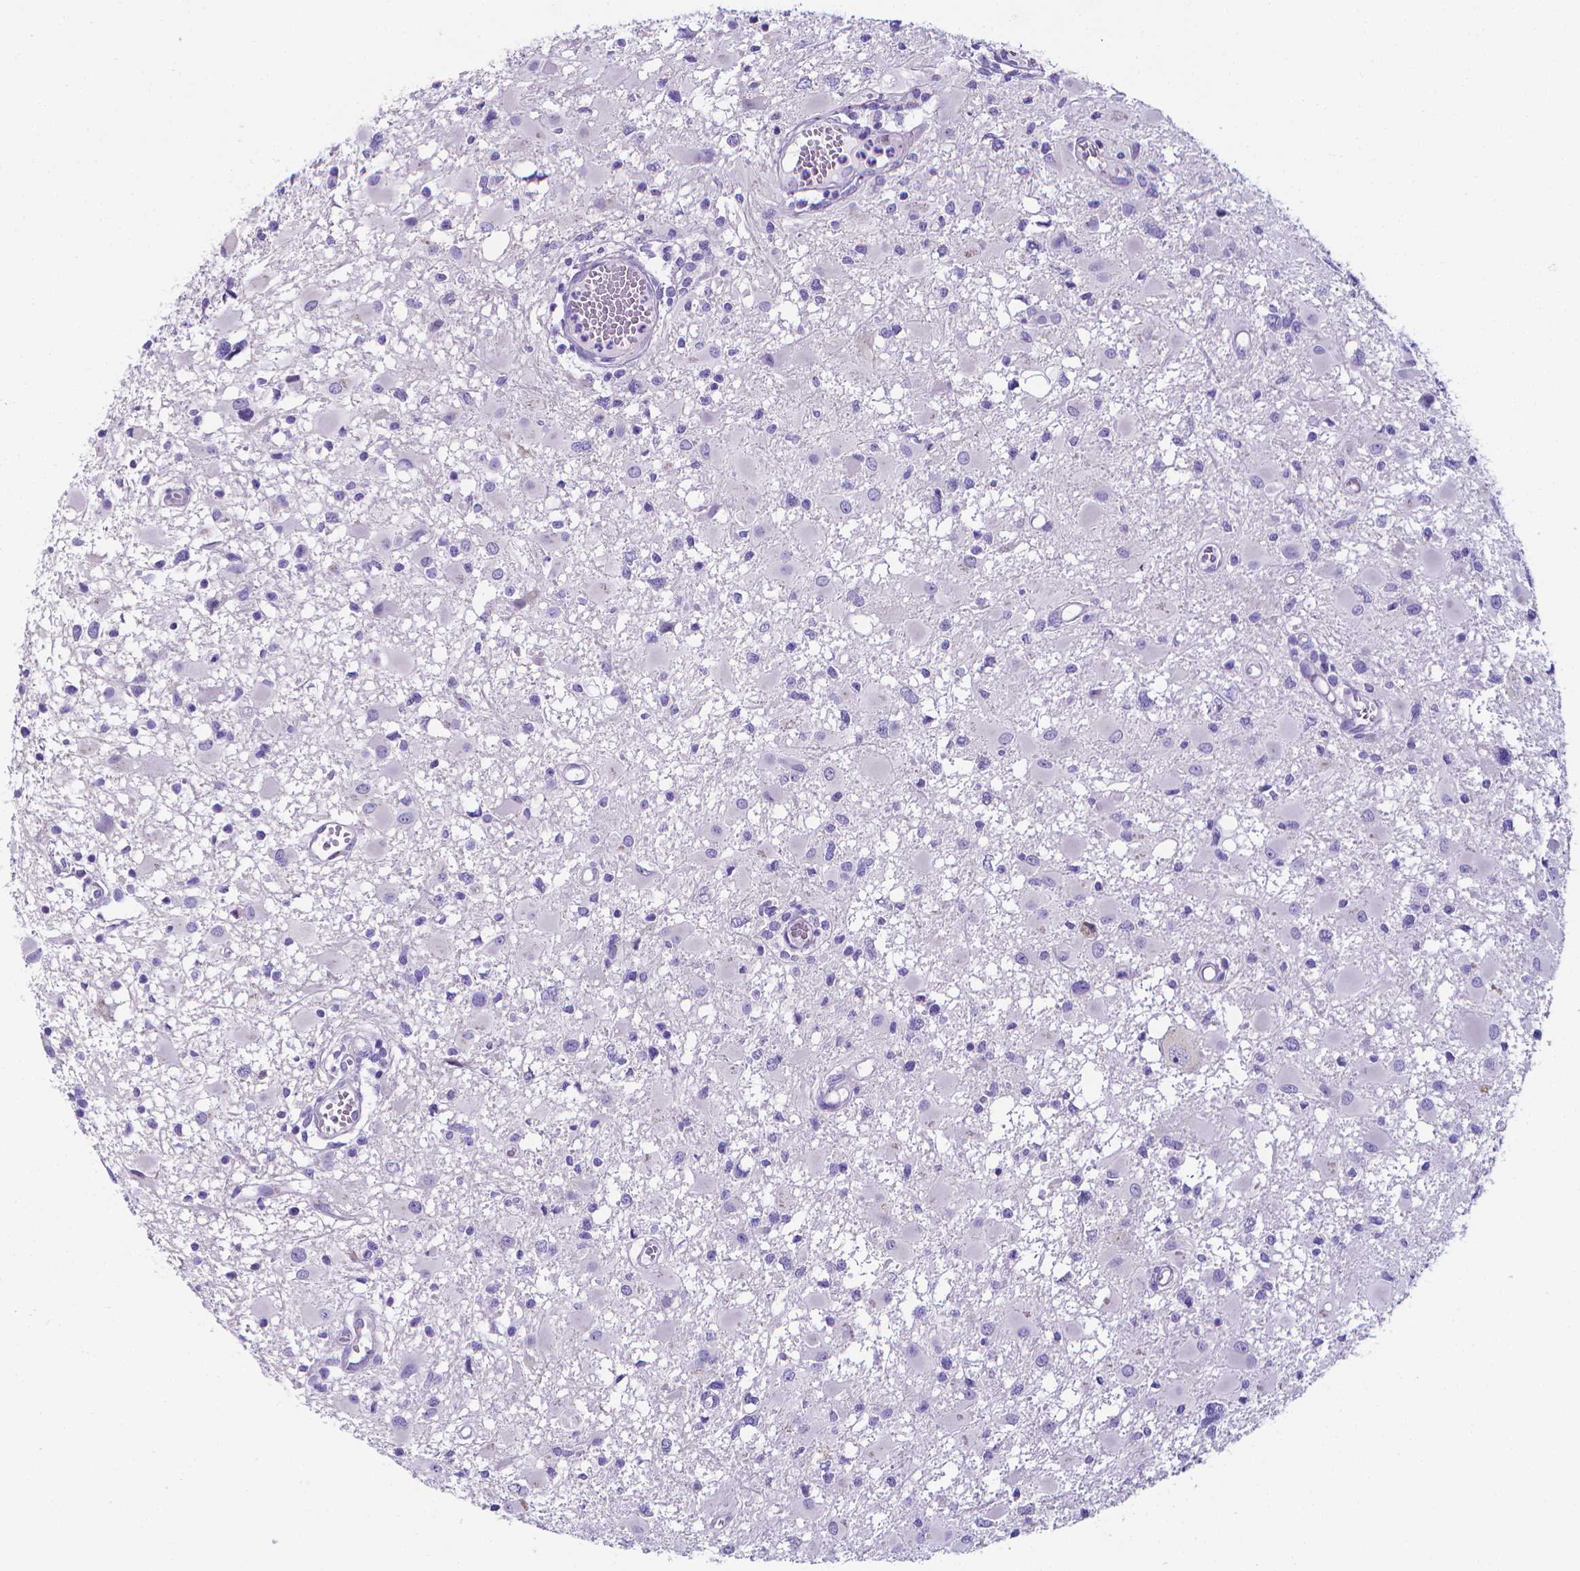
{"staining": {"intensity": "negative", "quantity": "none", "location": "none"}, "tissue": "glioma", "cell_type": "Tumor cells", "image_type": "cancer", "snomed": [{"axis": "morphology", "description": "Glioma, malignant, High grade"}, {"axis": "topography", "description": "Brain"}], "caption": "Protein analysis of glioma exhibits no significant positivity in tumor cells.", "gene": "LRRC73", "patient": {"sex": "male", "age": 54}}